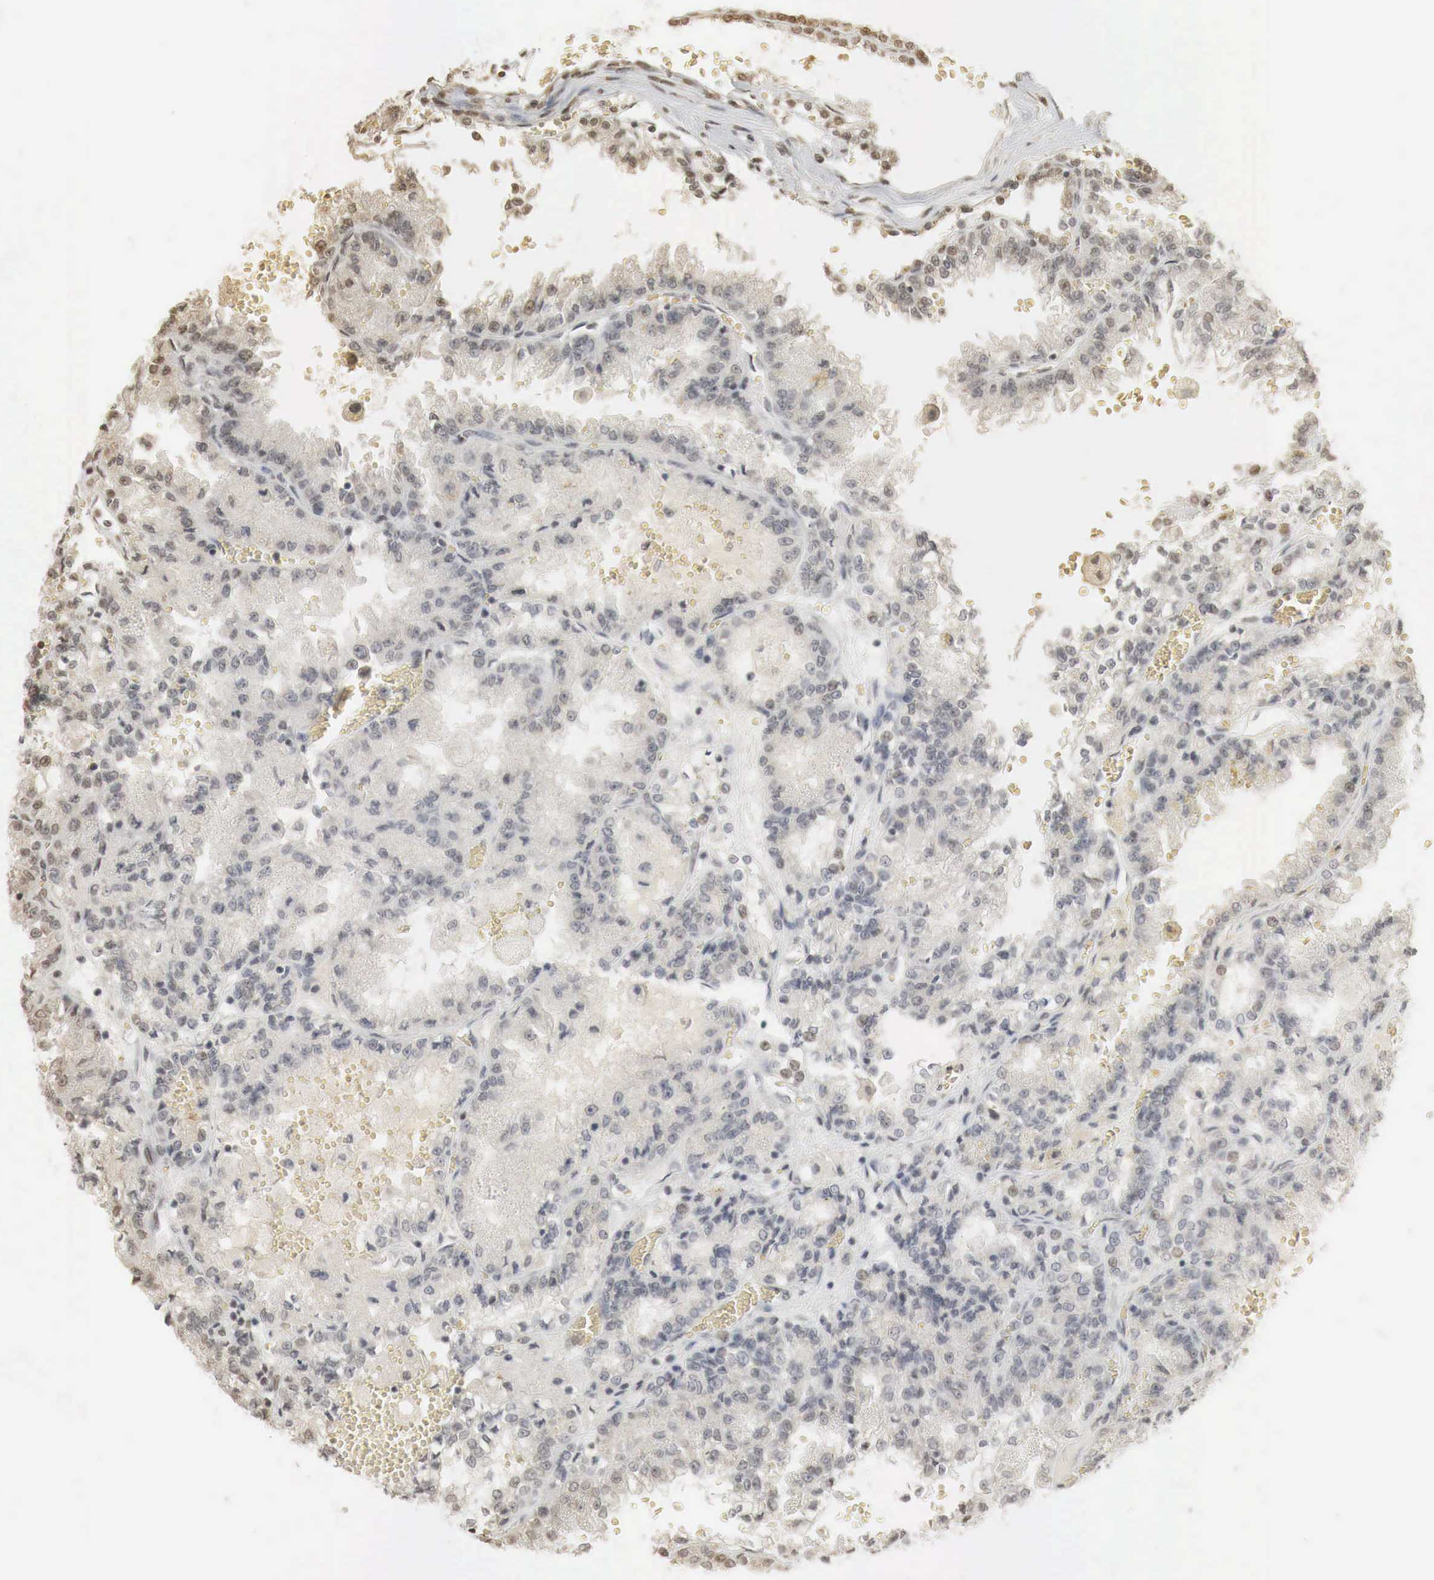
{"staining": {"intensity": "weak", "quantity": "<25%", "location": "nuclear"}, "tissue": "renal cancer", "cell_type": "Tumor cells", "image_type": "cancer", "snomed": [{"axis": "morphology", "description": "Adenocarcinoma, NOS"}, {"axis": "topography", "description": "Kidney"}], "caption": "Immunohistochemistry (IHC) image of neoplastic tissue: adenocarcinoma (renal) stained with DAB exhibits no significant protein positivity in tumor cells. (DAB (3,3'-diaminobenzidine) IHC, high magnification).", "gene": "ERBB4", "patient": {"sex": "female", "age": 56}}